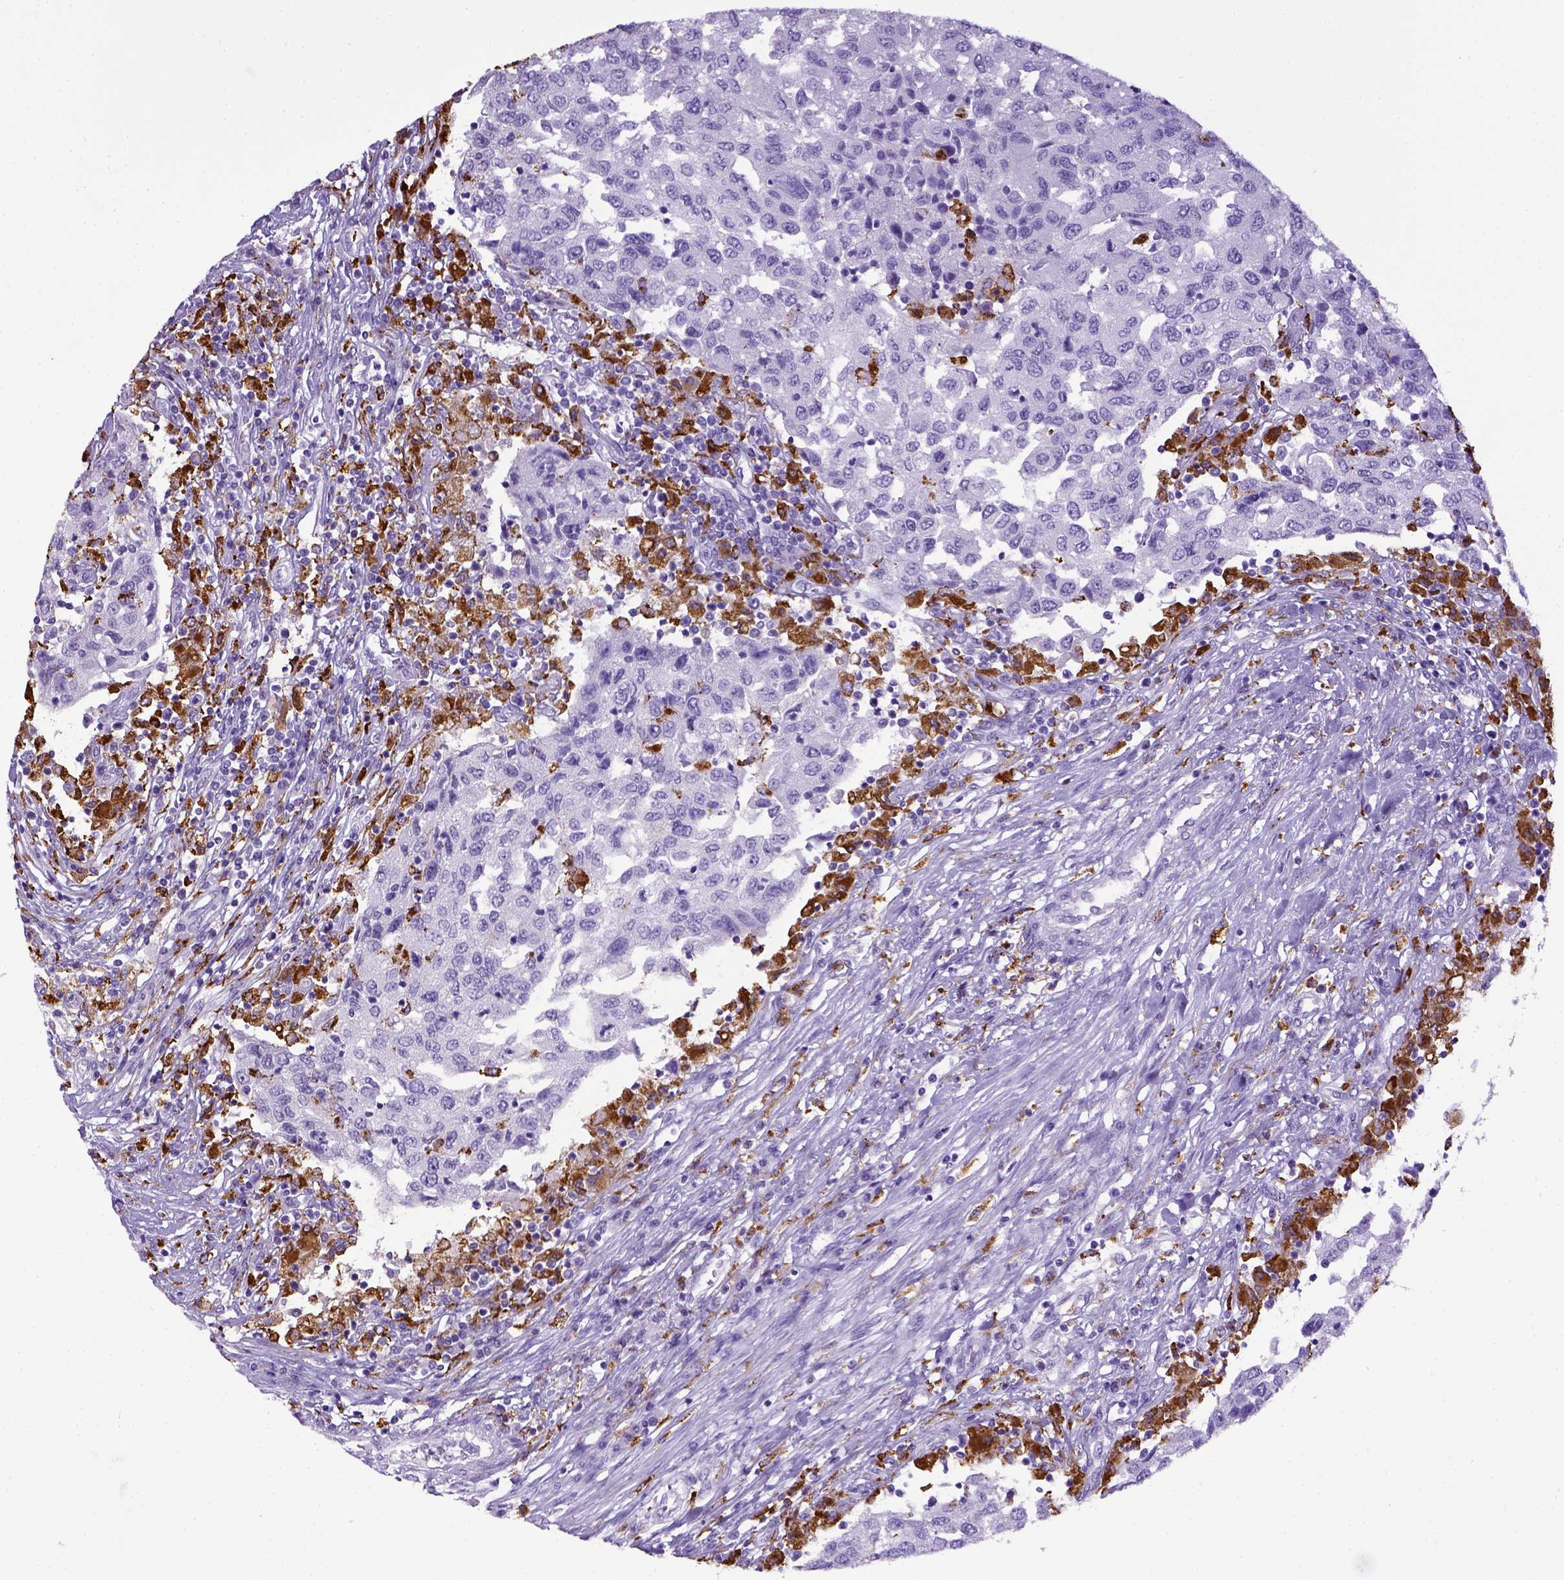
{"staining": {"intensity": "negative", "quantity": "none", "location": "none"}, "tissue": "urothelial cancer", "cell_type": "Tumor cells", "image_type": "cancer", "snomed": [{"axis": "morphology", "description": "Urothelial carcinoma, High grade"}, {"axis": "topography", "description": "Urinary bladder"}], "caption": "Urothelial cancer was stained to show a protein in brown. There is no significant positivity in tumor cells.", "gene": "CD68", "patient": {"sex": "female", "age": 78}}